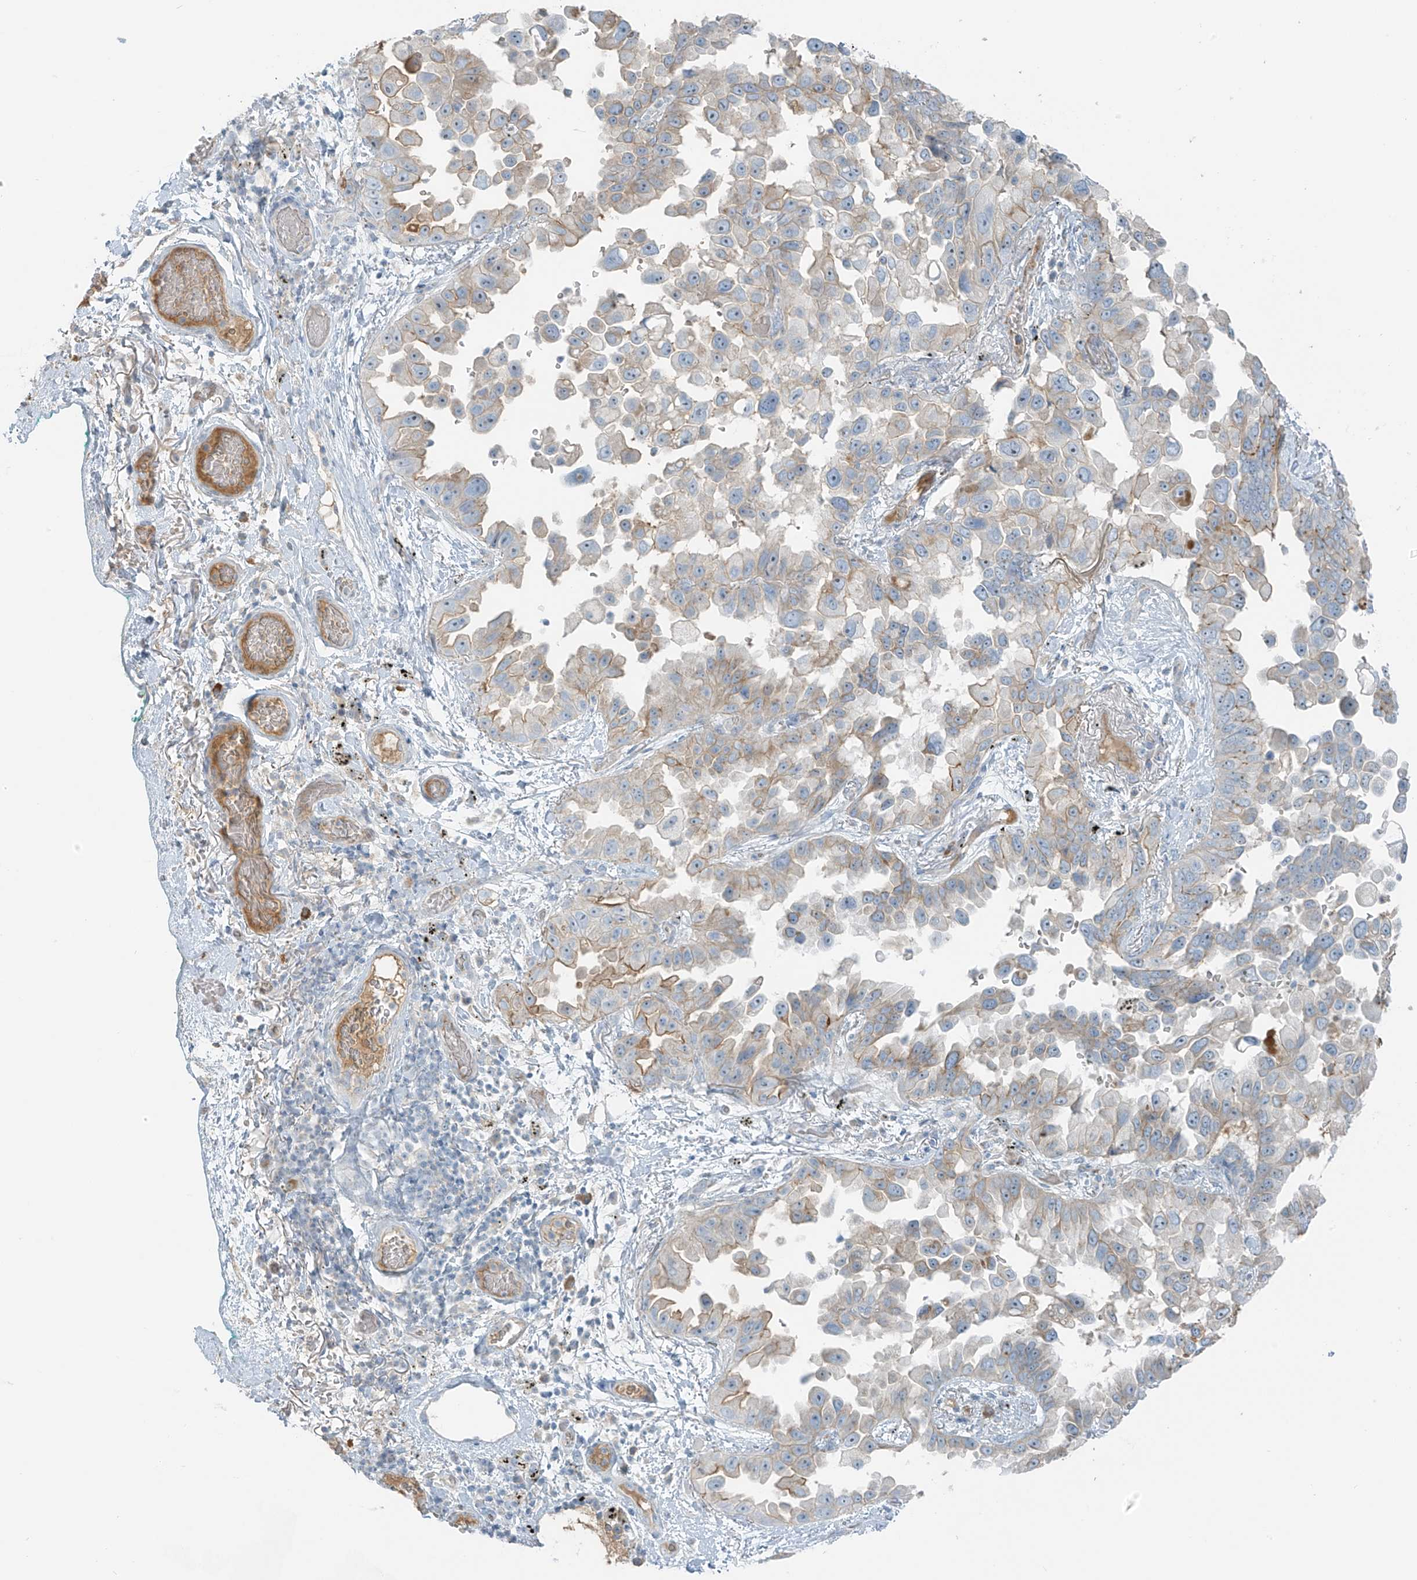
{"staining": {"intensity": "moderate", "quantity": "<25%", "location": "cytoplasmic/membranous"}, "tissue": "lung cancer", "cell_type": "Tumor cells", "image_type": "cancer", "snomed": [{"axis": "morphology", "description": "Adenocarcinoma, NOS"}, {"axis": "topography", "description": "Lung"}], "caption": "This is a histology image of immunohistochemistry (IHC) staining of lung adenocarcinoma, which shows moderate positivity in the cytoplasmic/membranous of tumor cells.", "gene": "FAM131C", "patient": {"sex": "female", "age": 67}}